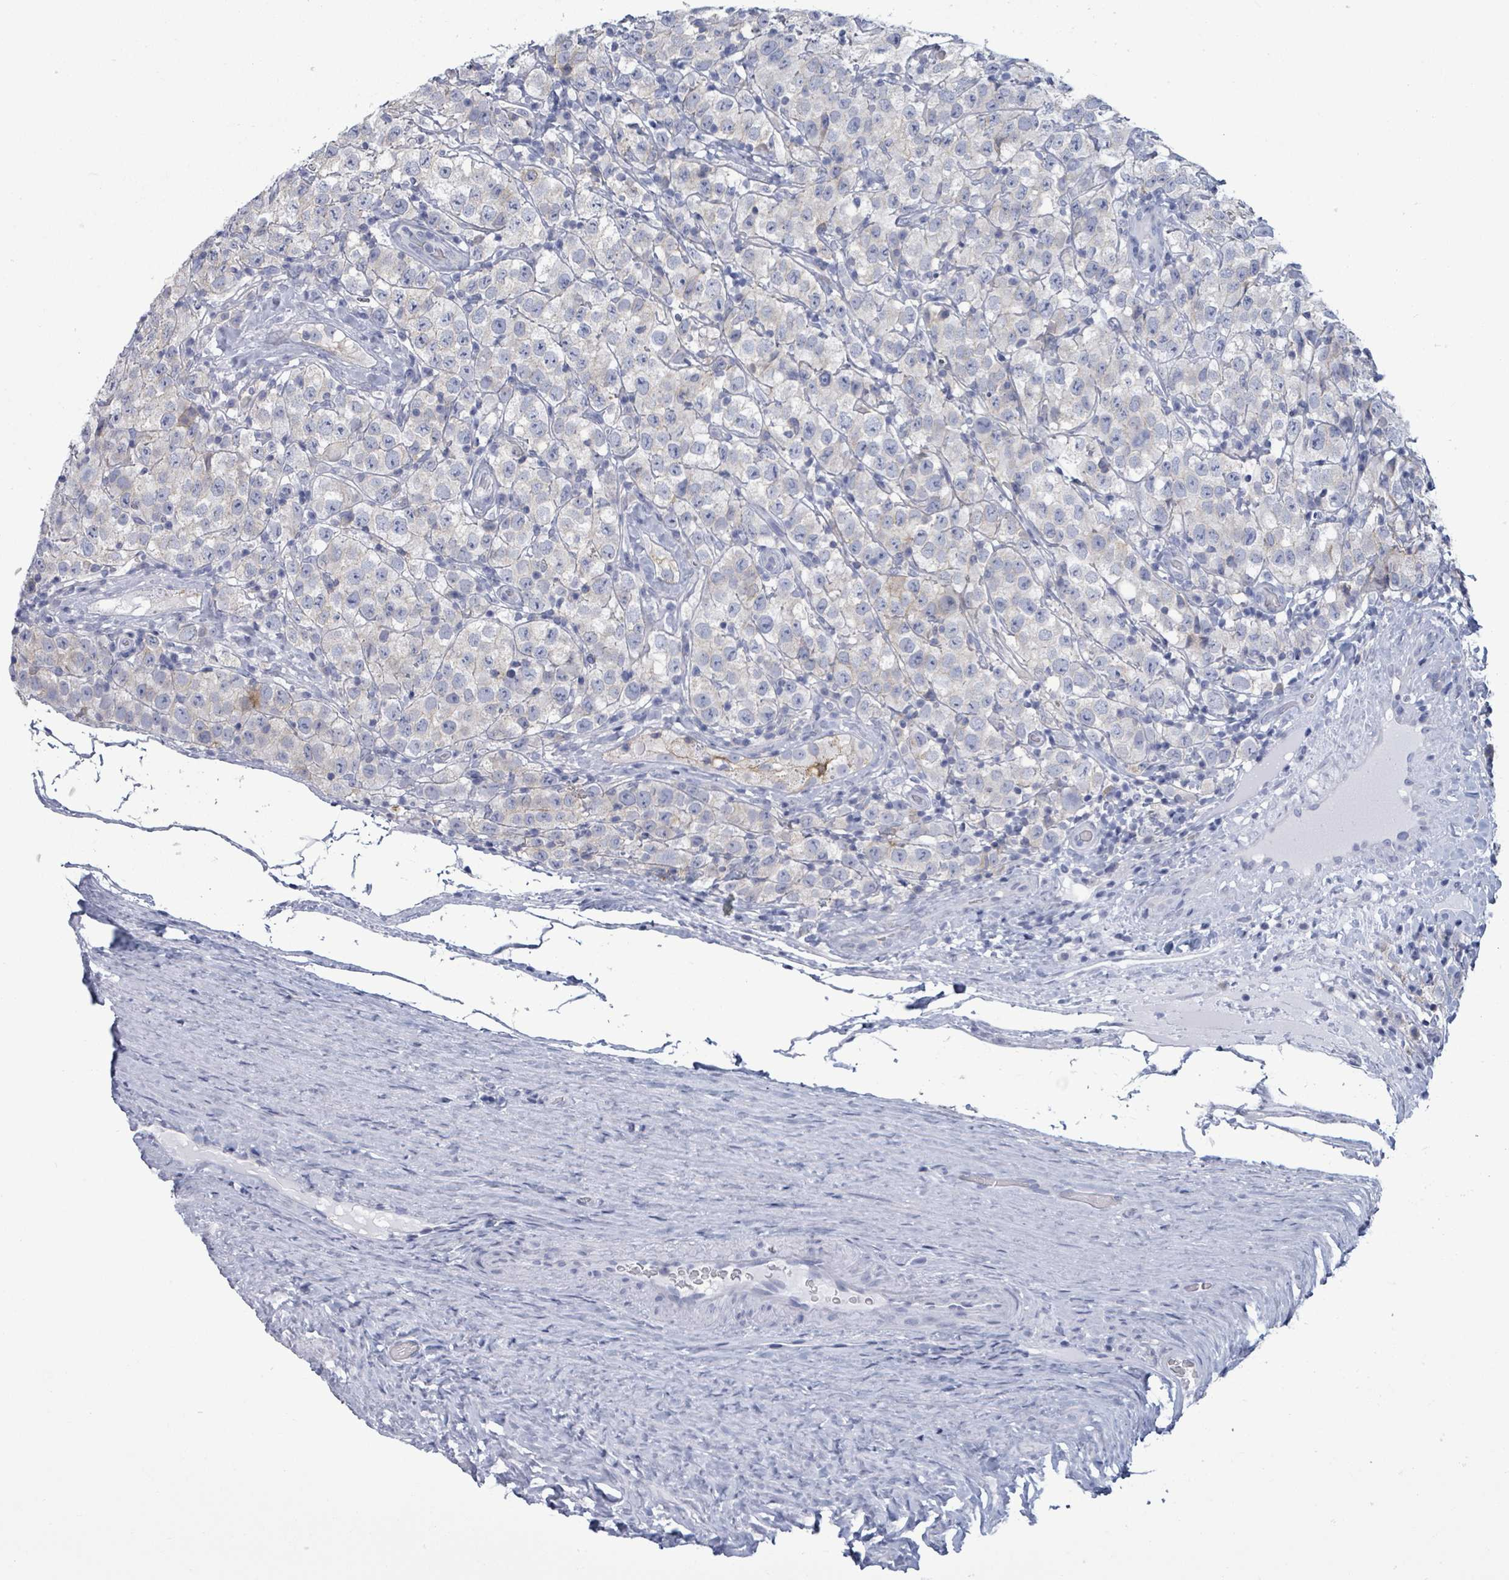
{"staining": {"intensity": "moderate", "quantity": "<25%", "location": "cytoplasmic/membranous"}, "tissue": "testis cancer", "cell_type": "Tumor cells", "image_type": "cancer", "snomed": [{"axis": "morphology", "description": "Seminoma, NOS"}, {"axis": "morphology", "description": "Carcinoma, Embryonal, NOS"}, {"axis": "topography", "description": "Testis"}], "caption": "IHC (DAB) staining of embryonal carcinoma (testis) exhibits moderate cytoplasmic/membranous protein expression in about <25% of tumor cells. (DAB IHC, brown staining for protein, blue staining for nuclei).", "gene": "BSG", "patient": {"sex": "male", "age": 41}}